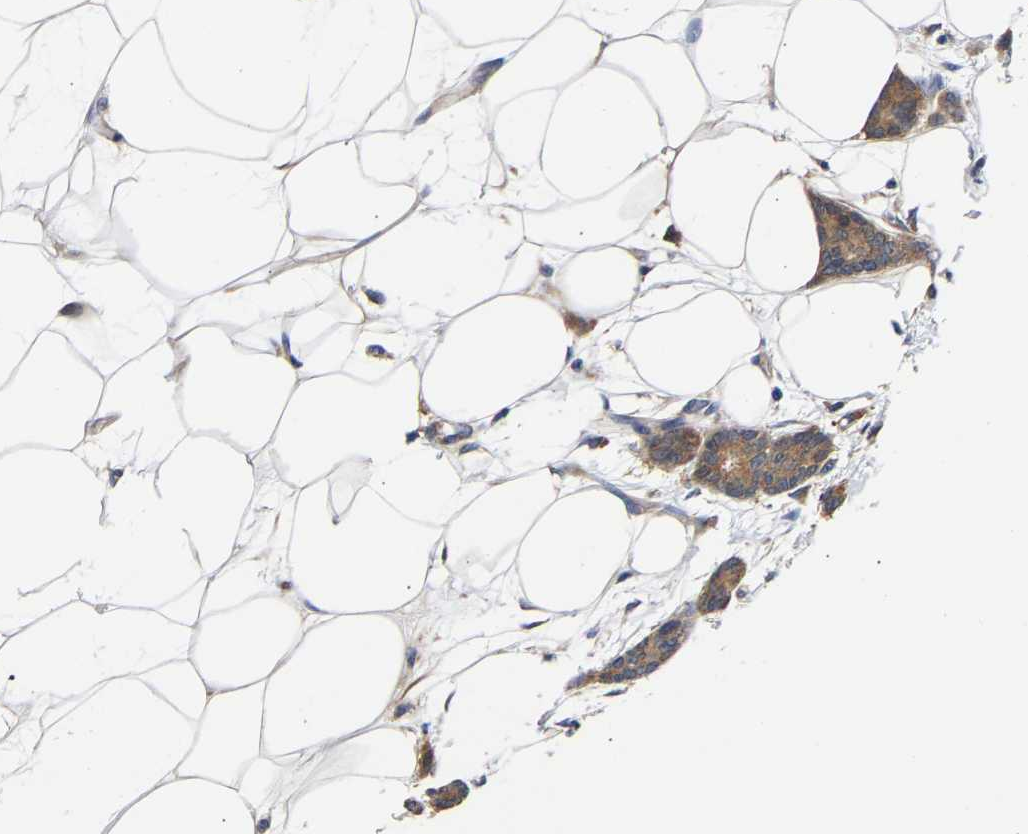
{"staining": {"intensity": "moderate", "quantity": ">75%", "location": "cytoplasmic/membranous"}, "tissue": "breast cancer", "cell_type": "Tumor cells", "image_type": "cancer", "snomed": [{"axis": "morphology", "description": "Lobular carcinoma"}, {"axis": "topography", "description": "Skin"}, {"axis": "topography", "description": "Breast"}], "caption": "High-power microscopy captured an IHC photomicrograph of lobular carcinoma (breast), revealing moderate cytoplasmic/membranous staining in approximately >75% of tumor cells. (Brightfield microscopy of DAB IHC at high magnification).", "gene": "CCDC6", "patient": {"sex": "female", "age": 46}}